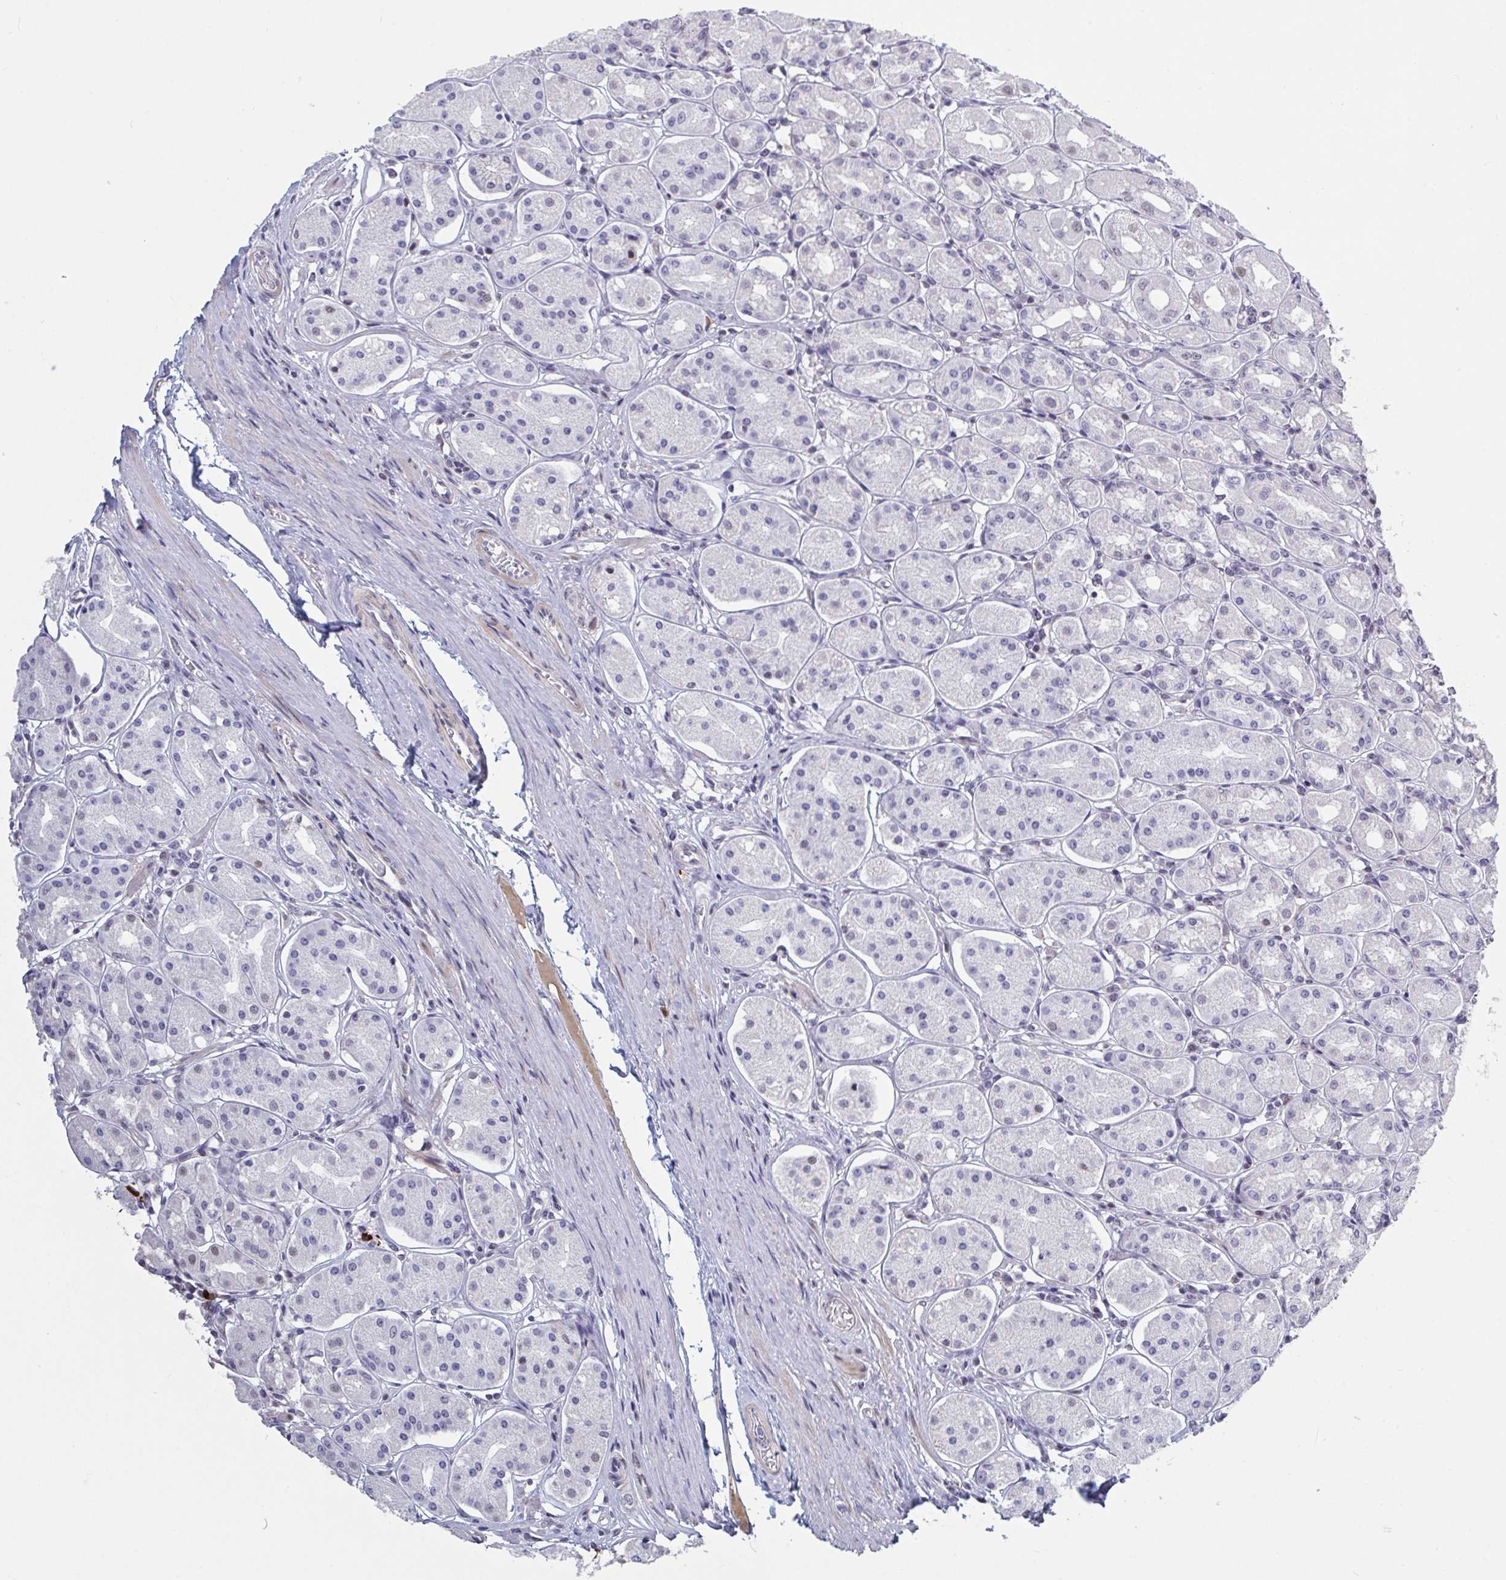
{"staining": {"intensity": "weak", "quantity": "25%-75%", "location": "nuclear"}, "tissue": "stomach", "cell_type": "Glandular cells", "image_type": "normal", "snomed": [{"axis": "morphology", "description": "Normal tissue, NOS"}, {"axis": "topography", "description": "Stomach"}, {"axis": "topography", "description": "Stomach, lower"}], "caption": "IHC of unremarkable human stomach displays low levels of weak nuclear expression in approximately 25%-75% of glandular cells.", "gene": "BCL7B", "patient": {"sex": "female", "age": 56}}